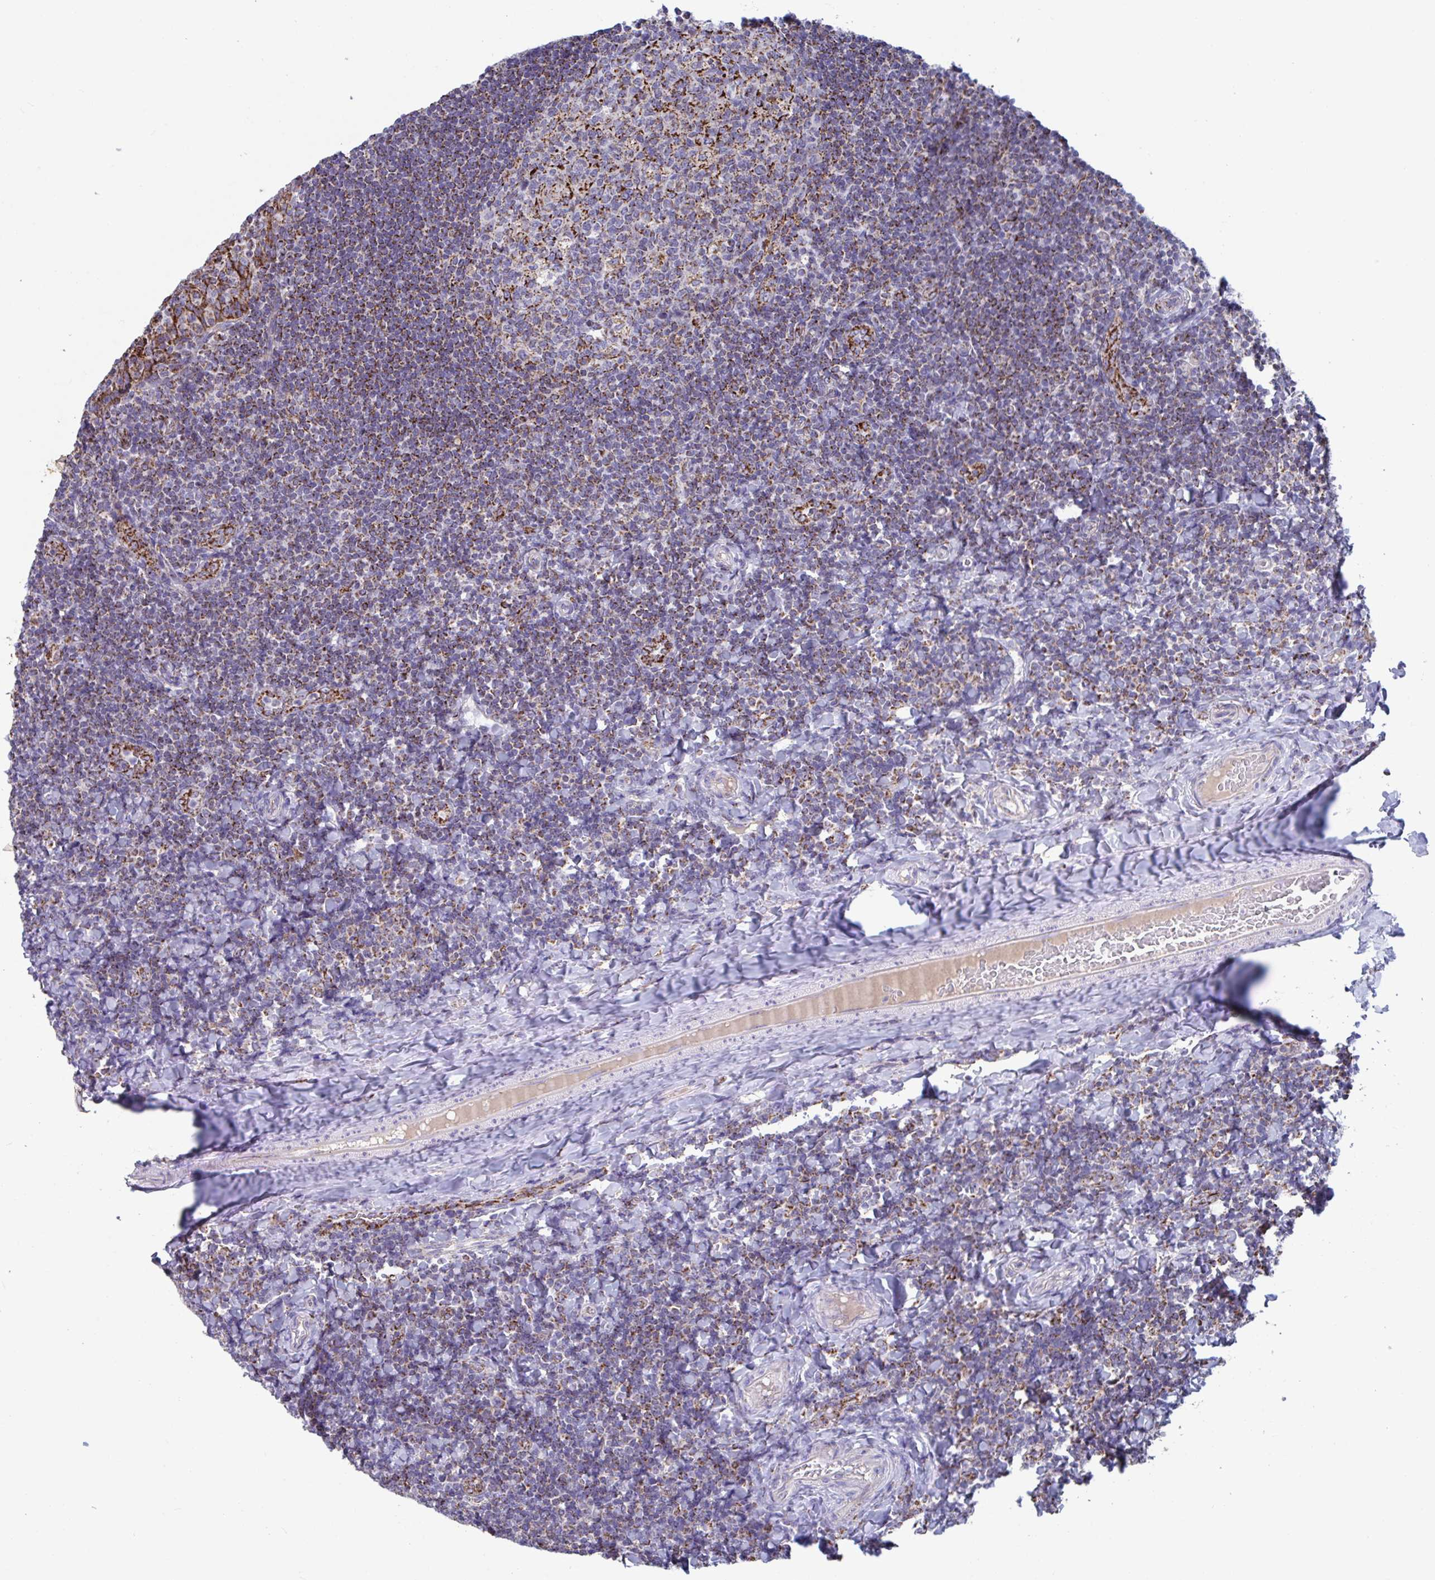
{"staining": {"intensity": "strong", "quantity": "25%-75%", "location": "cytoplasmic/membranous"}, "tissue": "tonsil", "cell_type": "Germinal center cells", "image_type": "normal", "snomed": [{"axis": "morphology", "description": "Normal tissue, NOS"}, {"axis": "topography", "description": "Tonsil"}], "caption": "IHC photomicrograph of unremarkable human tonsil stained for a protein (brown), which exhibits high levels of strong cytoplasmic/membranous staining in about 25%-75% of germinal center cells.", "gene": "BCAT2", "patient": {"sex": "male", "age": 17}}